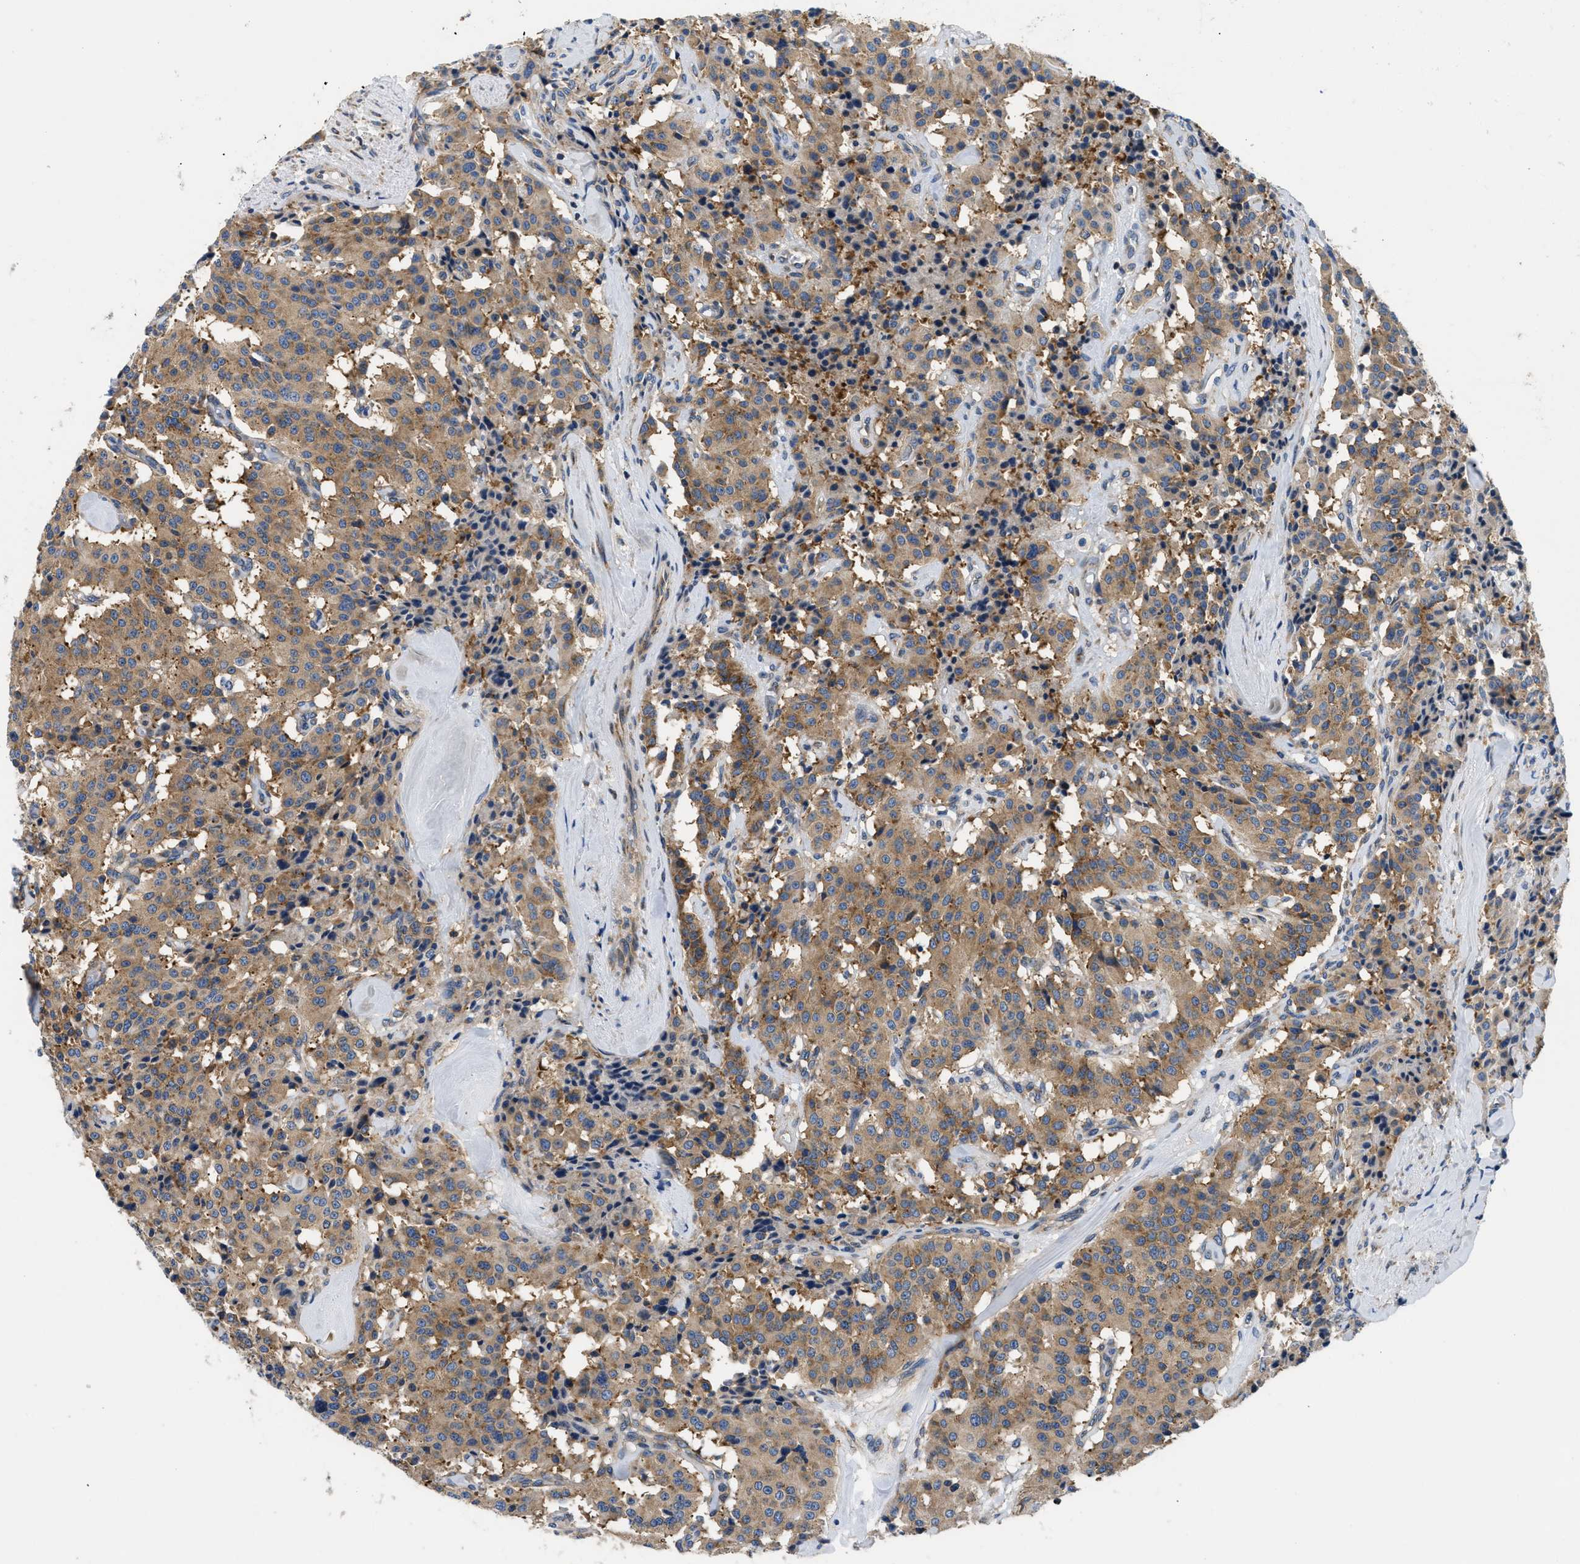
{"staining": {"intensity": "moderate", "quantity": ">75%", "location": "cytoplasmic/membranous"}, "tissue": "carcinoid", "cell_type": "Tumor cells", "image_type": "cancer", "snomed": [{"axis": "morphology", "description": "Carcinoid, malignant, NOS"}, {"axis": "topography", "description": "Lung"}], "caption": "A histopathology image showing moderate cytoplasmic/membranous staining in about >75% of tumor cells in carcinoid, as visualized by brown immunohistochemical staining.", "gene": "ABCF1", "patient": {"sex": "male", "age": 30}}